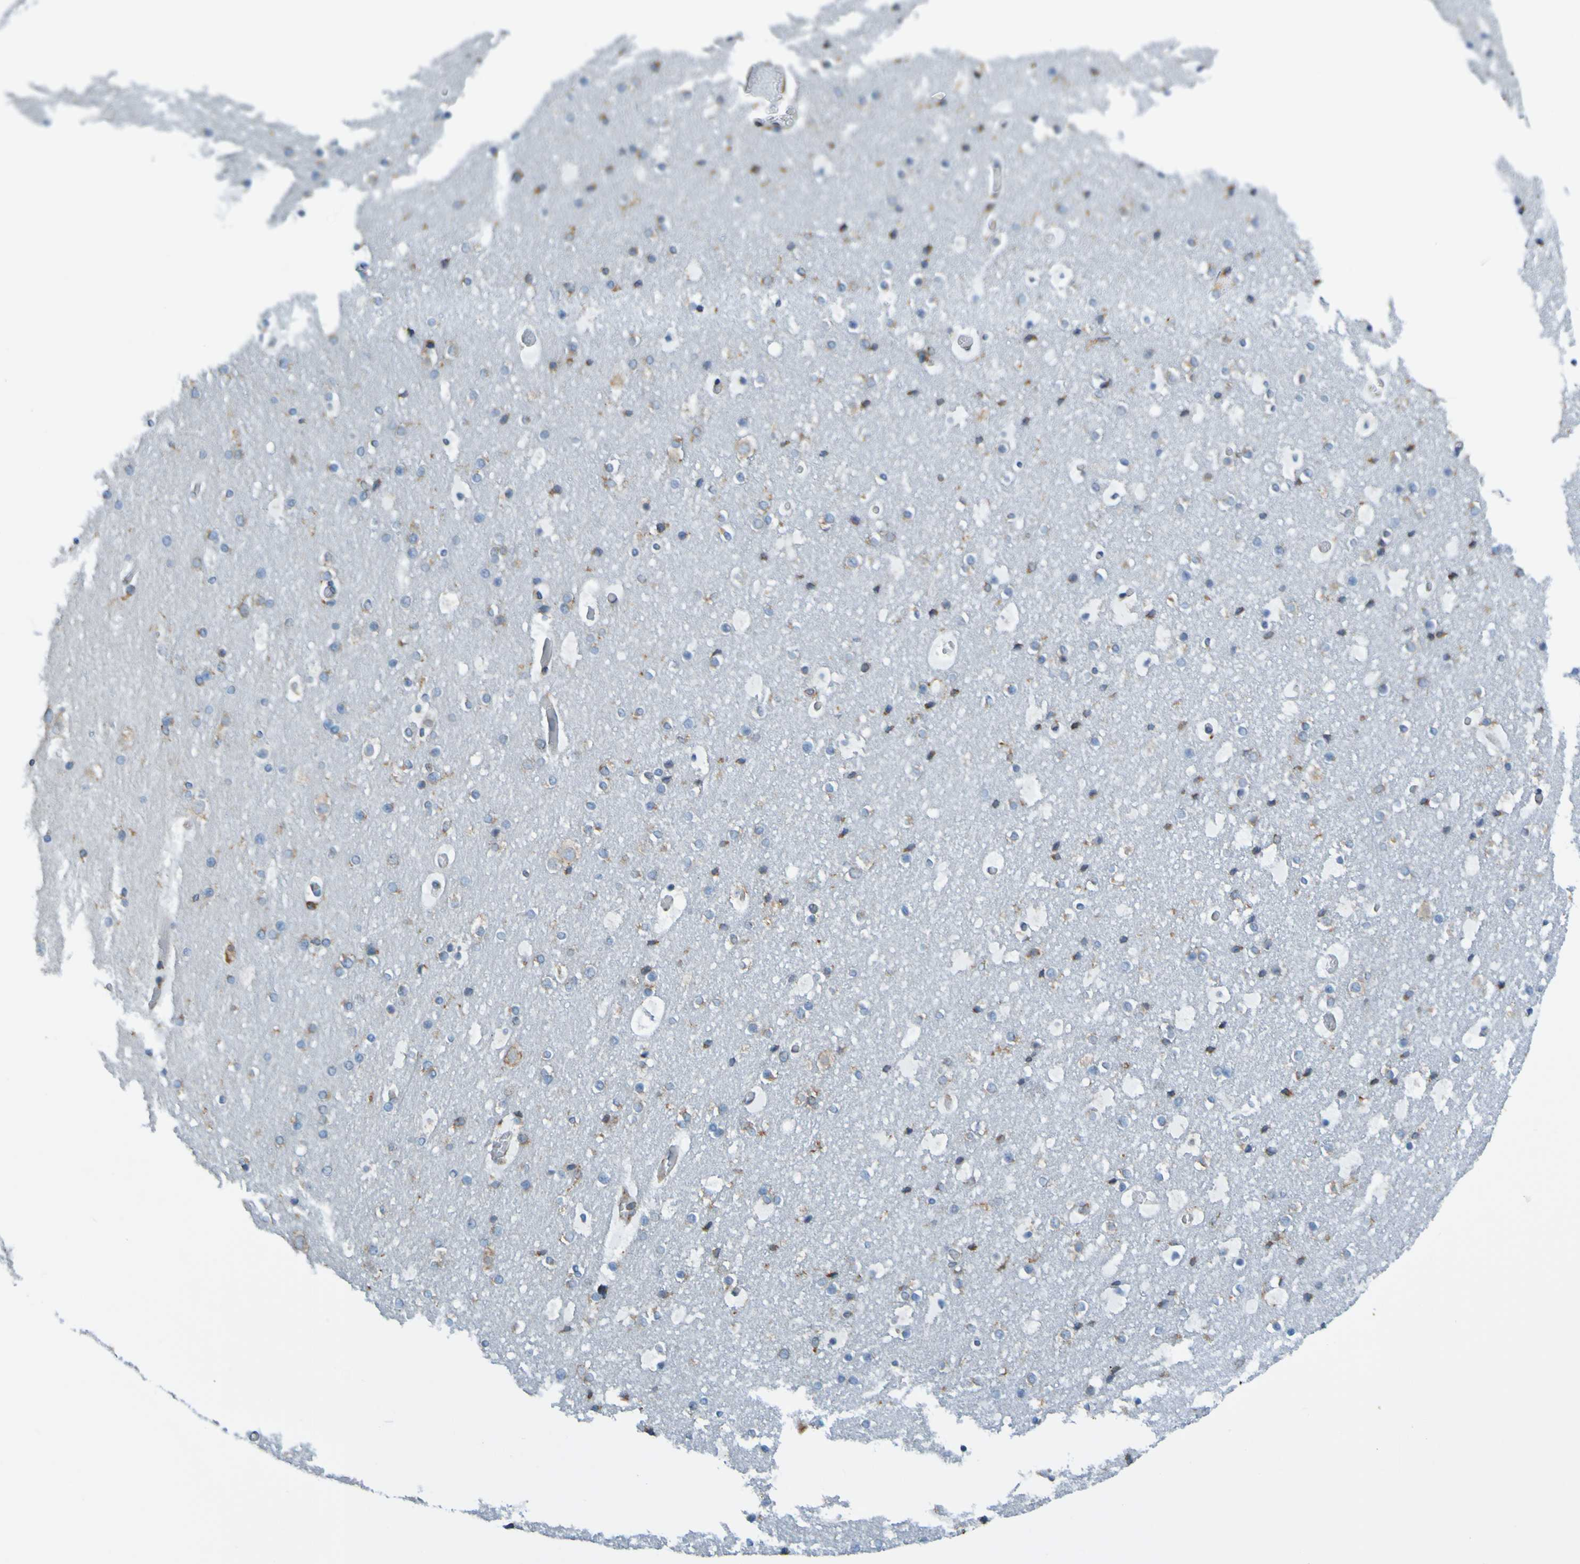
{"staining": {"intensity": "moderate", "quantity": "25%-75%", "location": "cytoplasmic/membranous"}, "tissue": "cerebral cortex", "cell_type": "Endothelial cells", "image_type": "normal", "snomed": [{"axis": "morphology", "description": "Normal tissue, NOS"}, {"axis": "topography", "description": "Cerebral cortex"}], "caption": "Immunohistochemical staining of unremarkable human cerebral cortex shows medium levels of moderate cytoplasmic/membranous expression in about 25%-75% of endothelial cells. (DAB IHC, brown staining for protein, blue staining for nuclei).", "gene": "SSR1", "patient": {"sex": "male", "age": 57}}